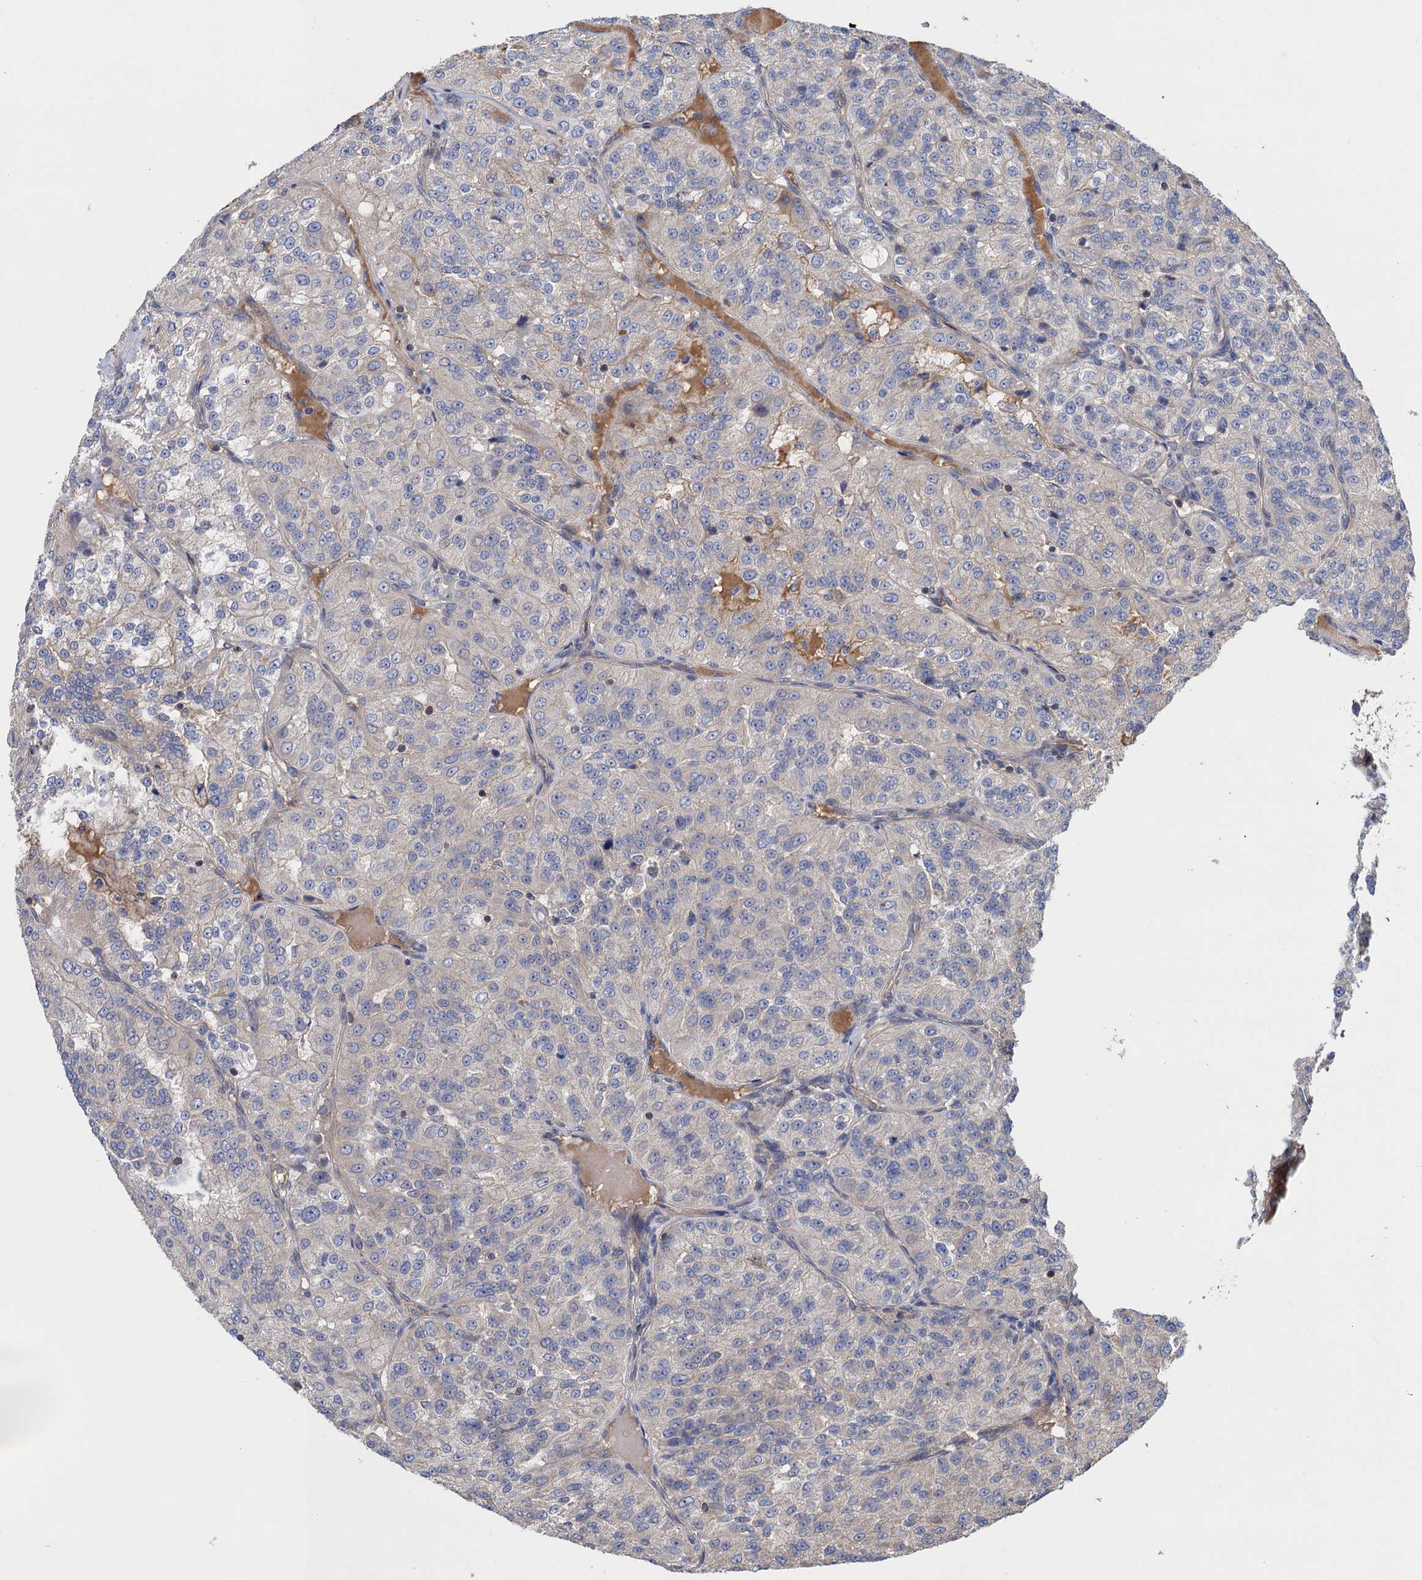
{"staining": {"intensity": "negative", "quantity": "none", "location": "none"}, "tissue": "renal cancer", "cell_type": "Tumor cells", "image_type": "cancer", "snomed": [{"axis": "morphology", "description": "Adenocarcinoma, NOS"}, {"axis": "topography", "description": "Kidney"}], "caption": "A high-resolution photomicrograph shows IHC staining of renal cancer (adenocarcinoma), which demonstrates no significant positivity in tumor cells.", "gene": "DGKA", "patient": {"sex": "female", "age": 63}}